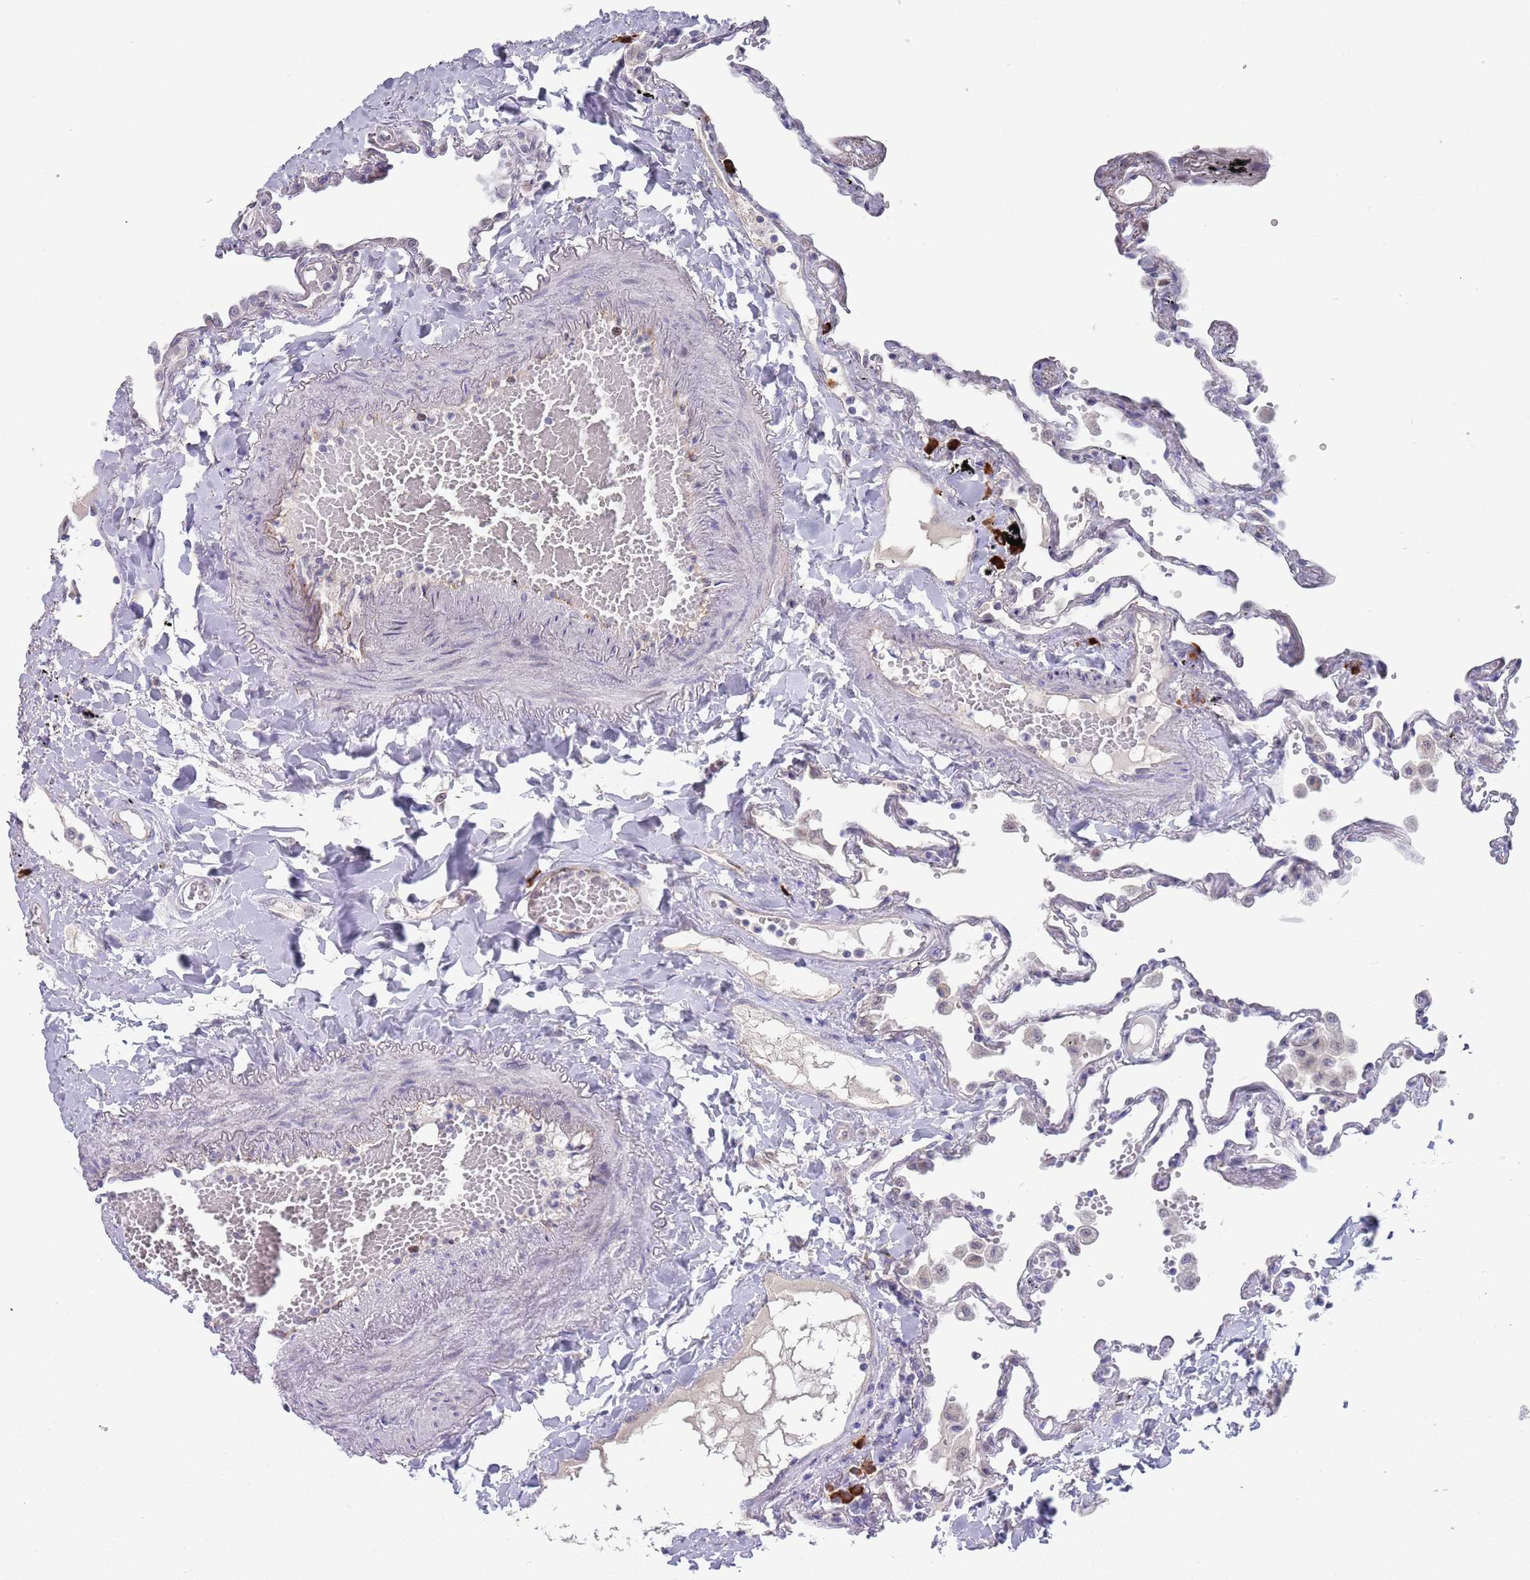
{"staining": {"intensity": "negative", "quantity": "none", "location": "none"}, "tissue": "lung", "cell_type": "Alveolar cells", "image_type": "normal", "snomed": [{"axis": "morphology", "description": "Normal tissue, NOS"}, {"axis": "topography", "description": "Lung"}], "caption": "This is an IHC image of normal human lung. There is no expression in alveolar cells.", "gene": "TNRC6C", "patient": {"sex": "female", "age": 67}}